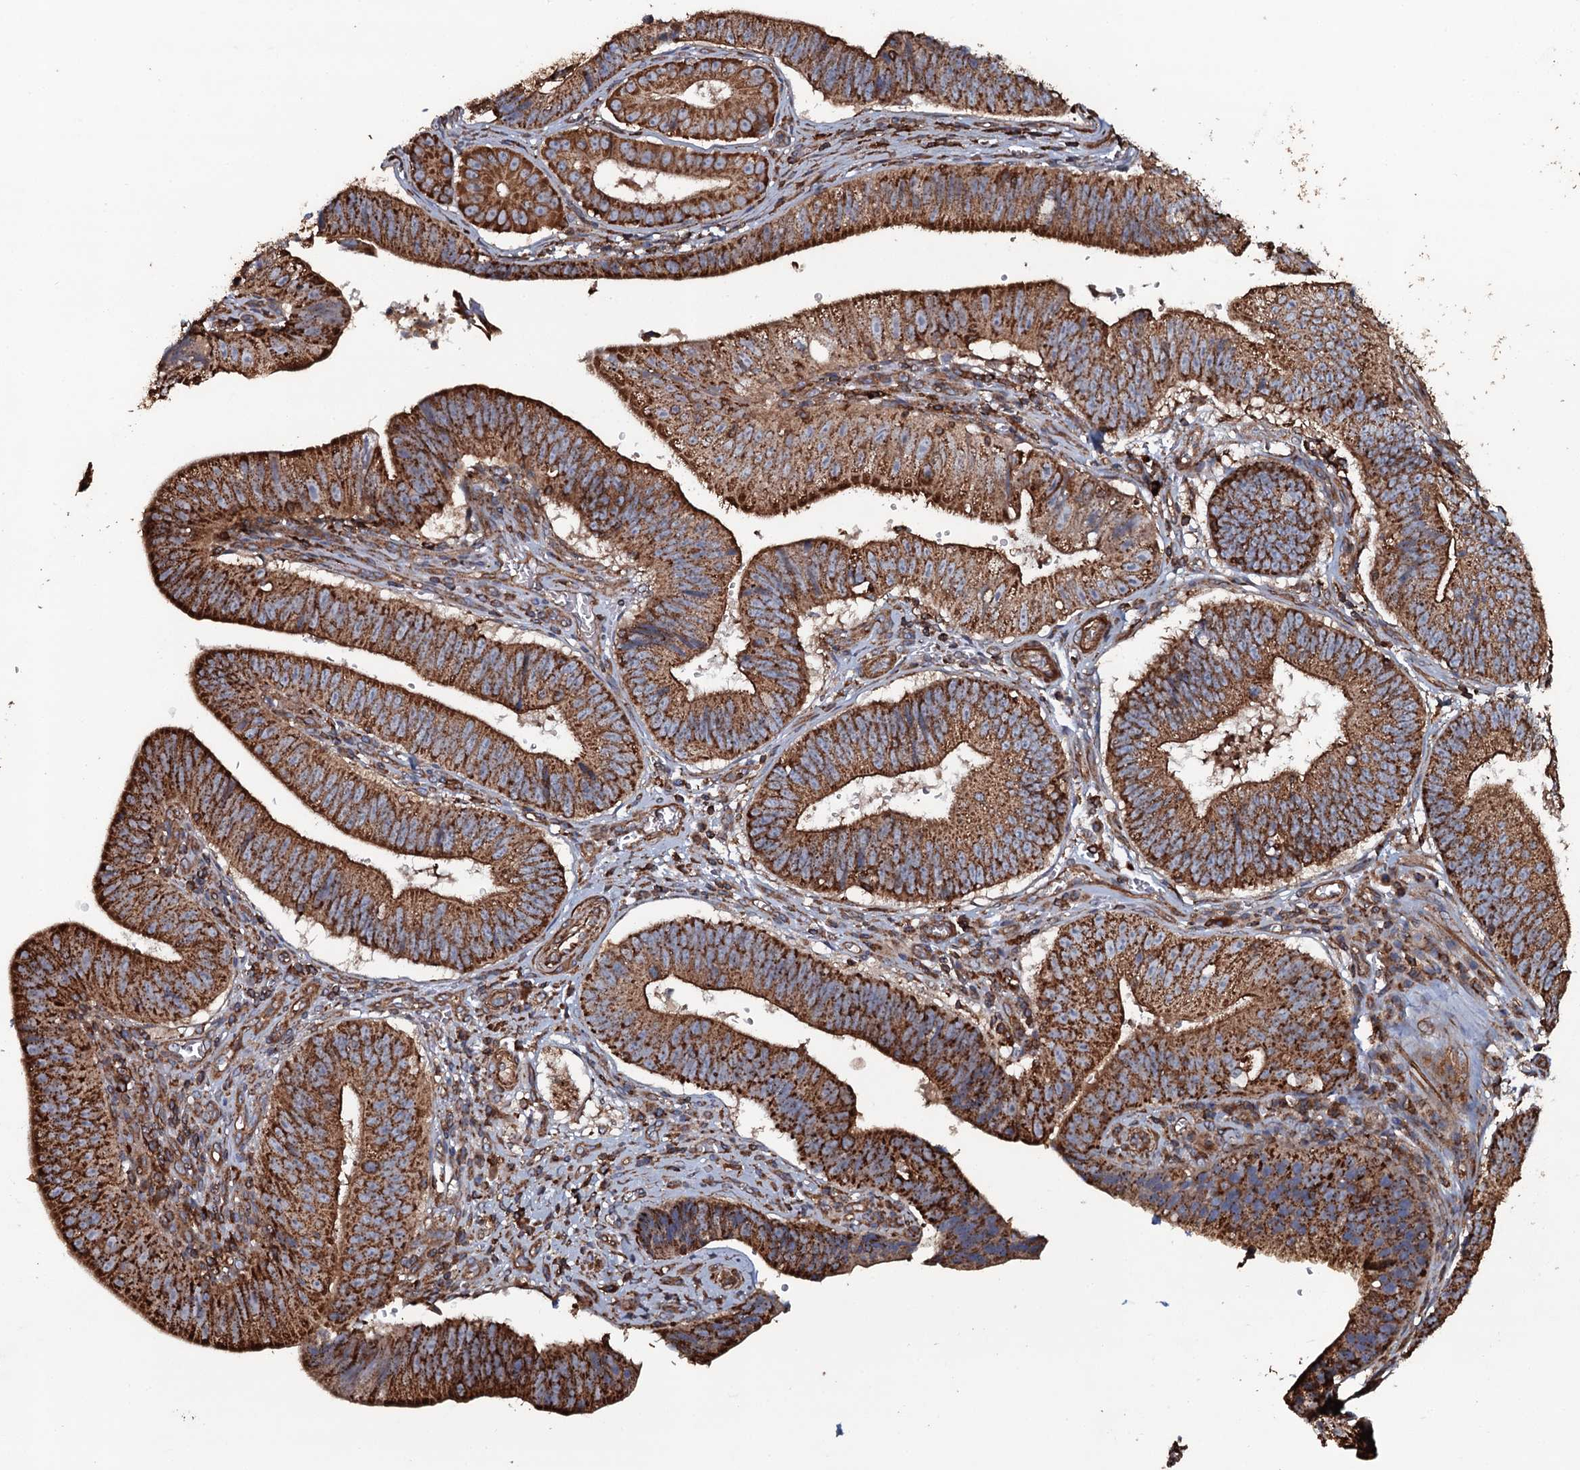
{"staining": {"intensity": "strong", "quantity": ">75%", "location": "cytoplasmic/membranous"}, "tissue": "stomach cancer", "cell_type": "Tumor cells", "image_type": "cancer", "snomed": [{"axis": "morphology", "description": "Adenocarcinoma, NOS"}, {"axis": "topography", "description": "Stomach"}], "caption": "A micrograph of human adenocarcinoma (stomach) stained for a protein displays strong cytoplasmic/membranous brown staining in tumor cells.", "gene": "VWA8", "patient": {"sex": "male", "age": 59}}